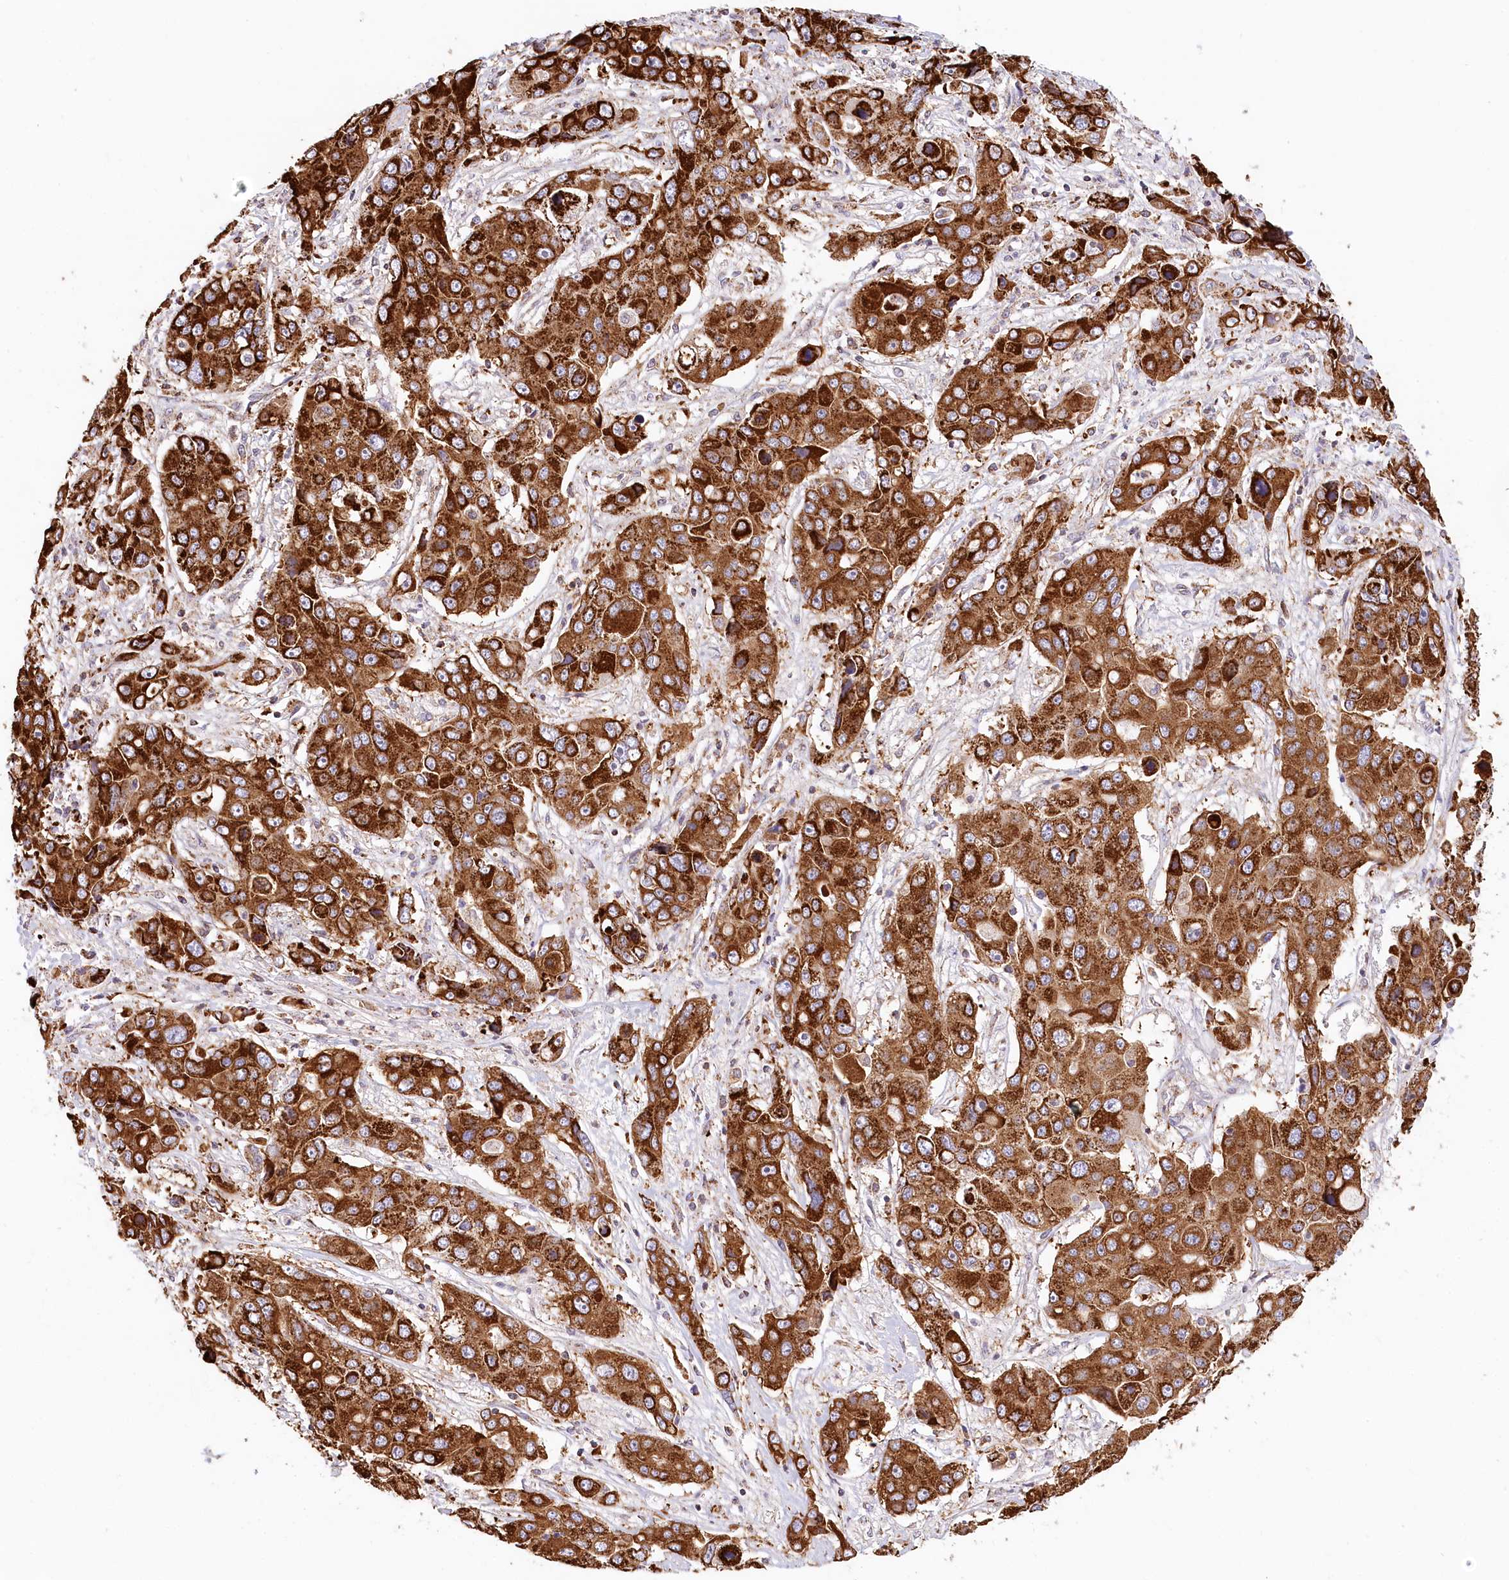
{"staining": {"intensity": "strong", "quantity": ">75%", "location": "cytoplasmic/membranous"}, "tissue": "liver cancer", "cell_type": "Tumor cells", "image_type": "cancer", "snomed": [{"axis": "morphology", "description": "Cholangiocarcinoma"}, {"axis": "topography", "description": "Liver"}], "caption": "Cholangiocarcinoma (liver) stained with a protein marker demonstrates strong staining in tumor cells.", "gene": "UMPS", "patient": {"sex": "male", "age": 67}}